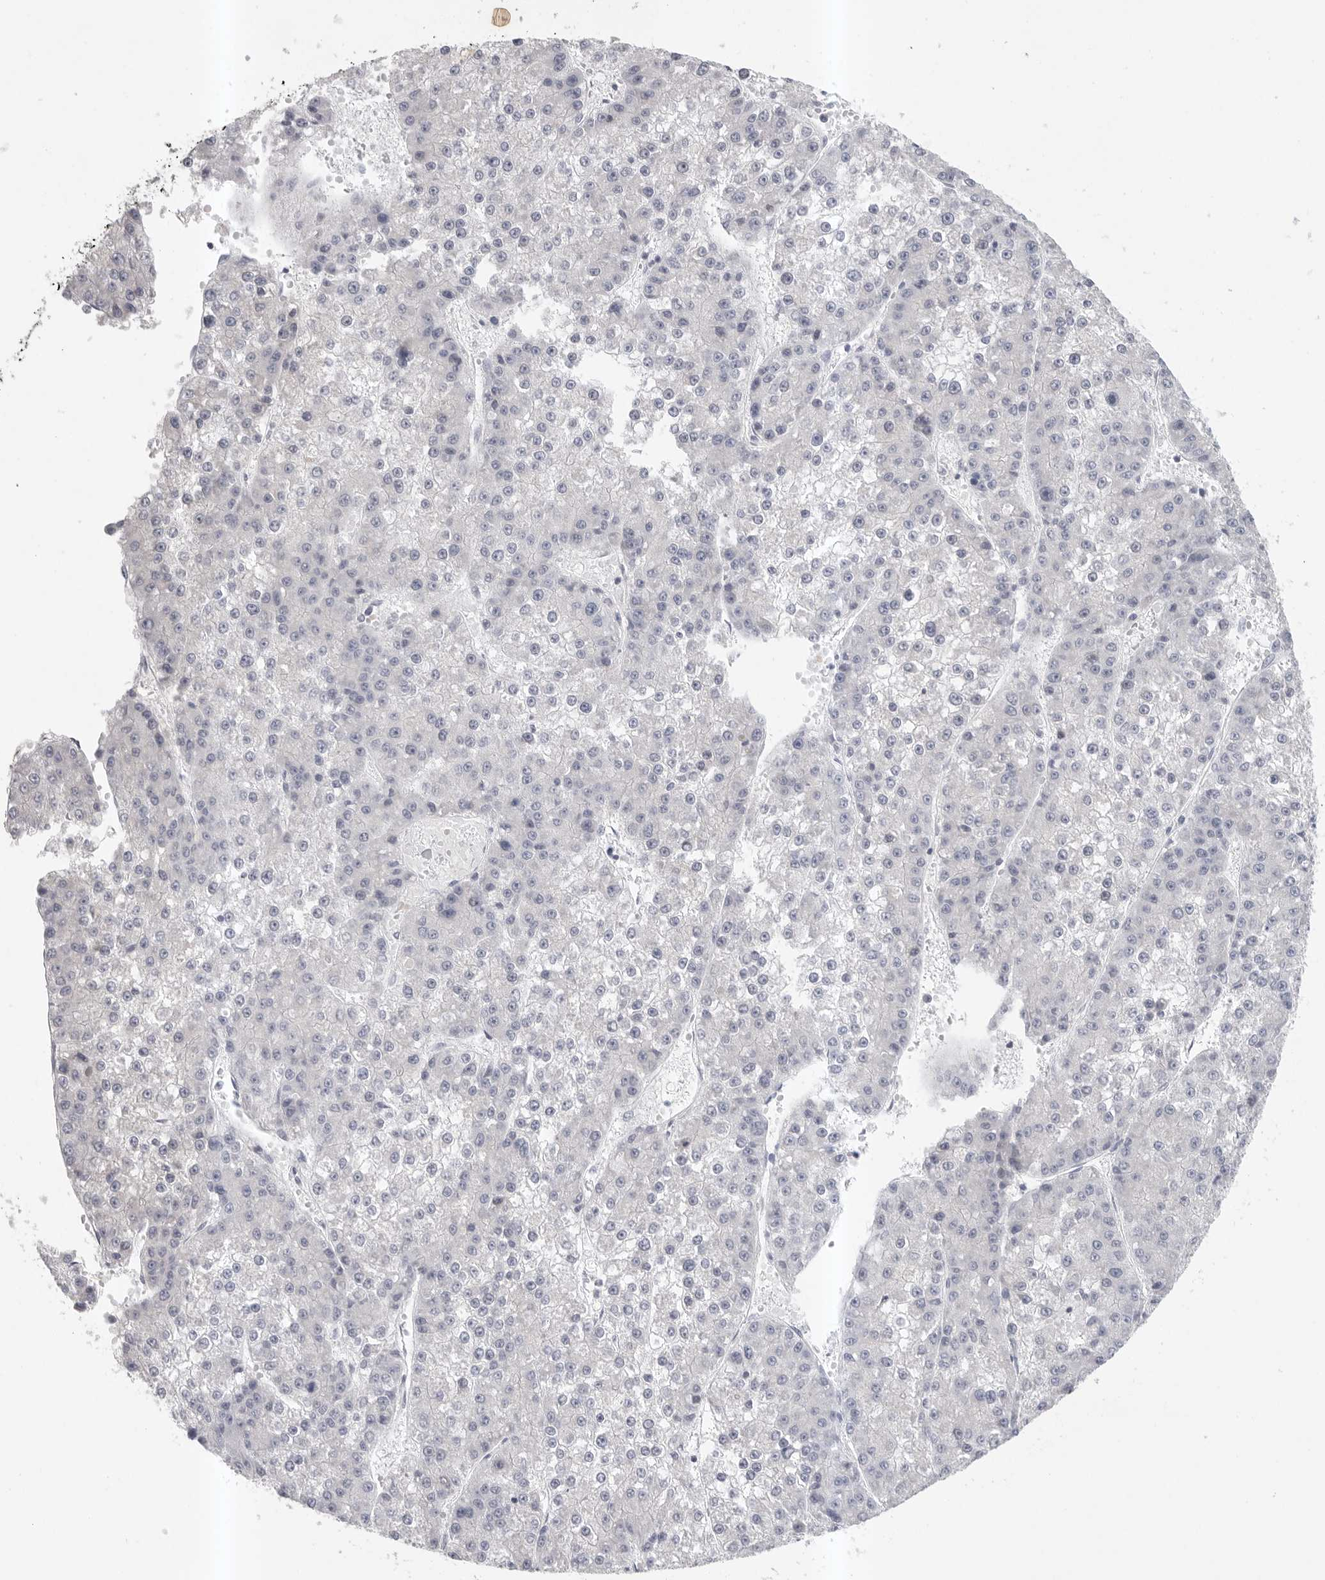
{"staining": {"intensity": "negative", "quantity": "none", "location": "none"}, "tissue": "liver cancer", "cell_type": "Tumor cells", "image_type": "cancer", "snomed": [{"axis": "morphology", "description": "Carcinoma, Hepatocellular, NOS"}, {"axis": "topography", "description": "Liver"}], "caption": "This micrograph is of liver cancer (hepatocellular carcinoma) stained with immunohistochemistry to label a protein in brown with the nuclei are counter-stained blue. There is no staining in tumor cells. (DAB IHC visualized using brightfield microscopy, high magnification).", "gene": "TMEM69", "patient": {"sex": "female", "age": 73}}